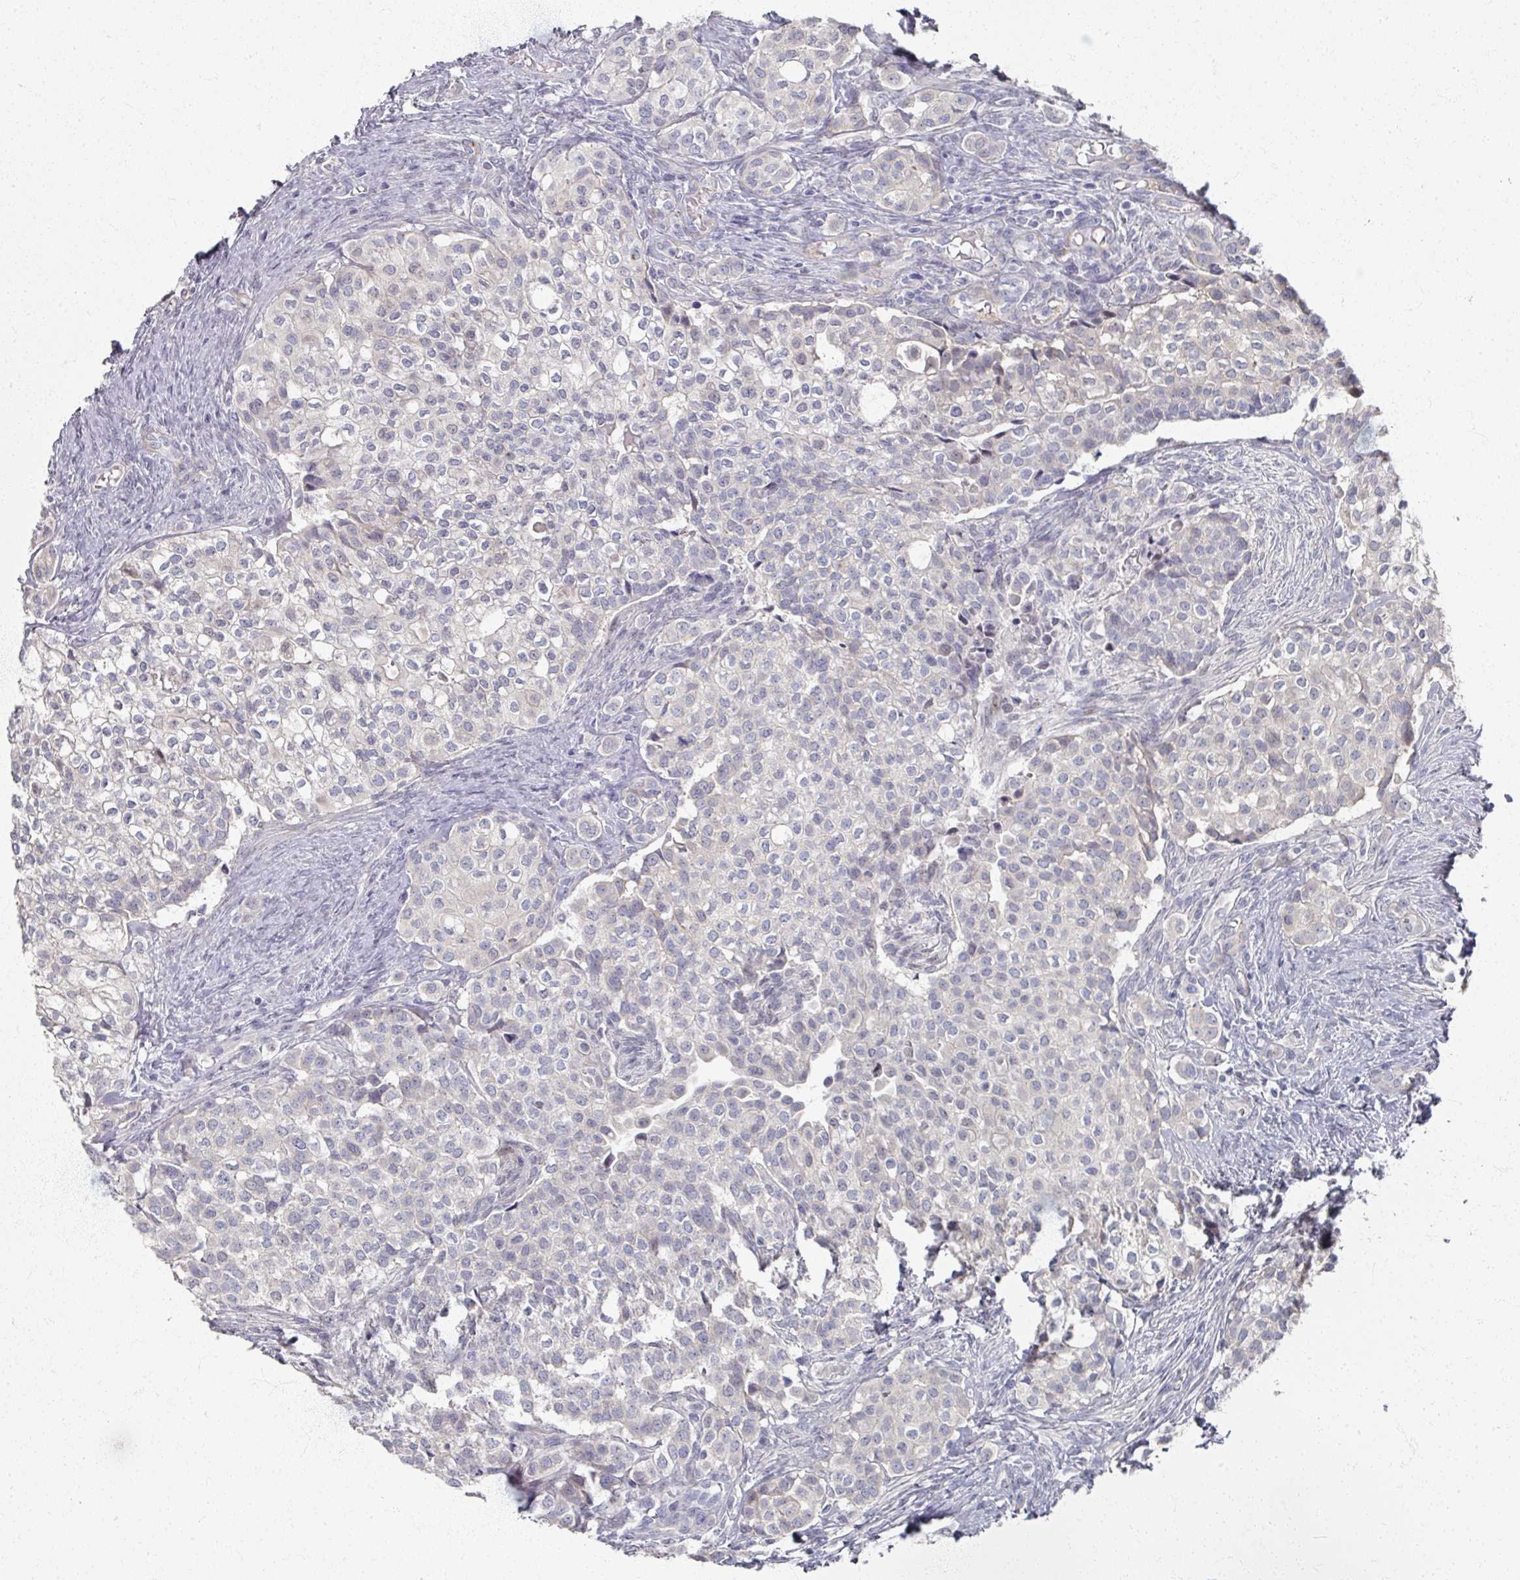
{"staining": {"intensity": "negative", "quantity": "none", "location": "none"}, "tissue": "head and neck cancer", "cell_type": "Tumor cells", "image_type": "cancer", "snomed": [{"axis": "morphology", "description": "Adenocarcinoma, NOS"}, {"axis": "topography", "description": "Head-Neck"}], "caption": "This is a image of immunohistochemistry staining of head and neck adenocarcinoma, which shows no expression in tumor cells. The staining is performed using DAB brown chromogen with nuclei counter-stained in using hematoxylin.", "gene": "TTYH3", "patient": {"sex": "male", "age": 81}}